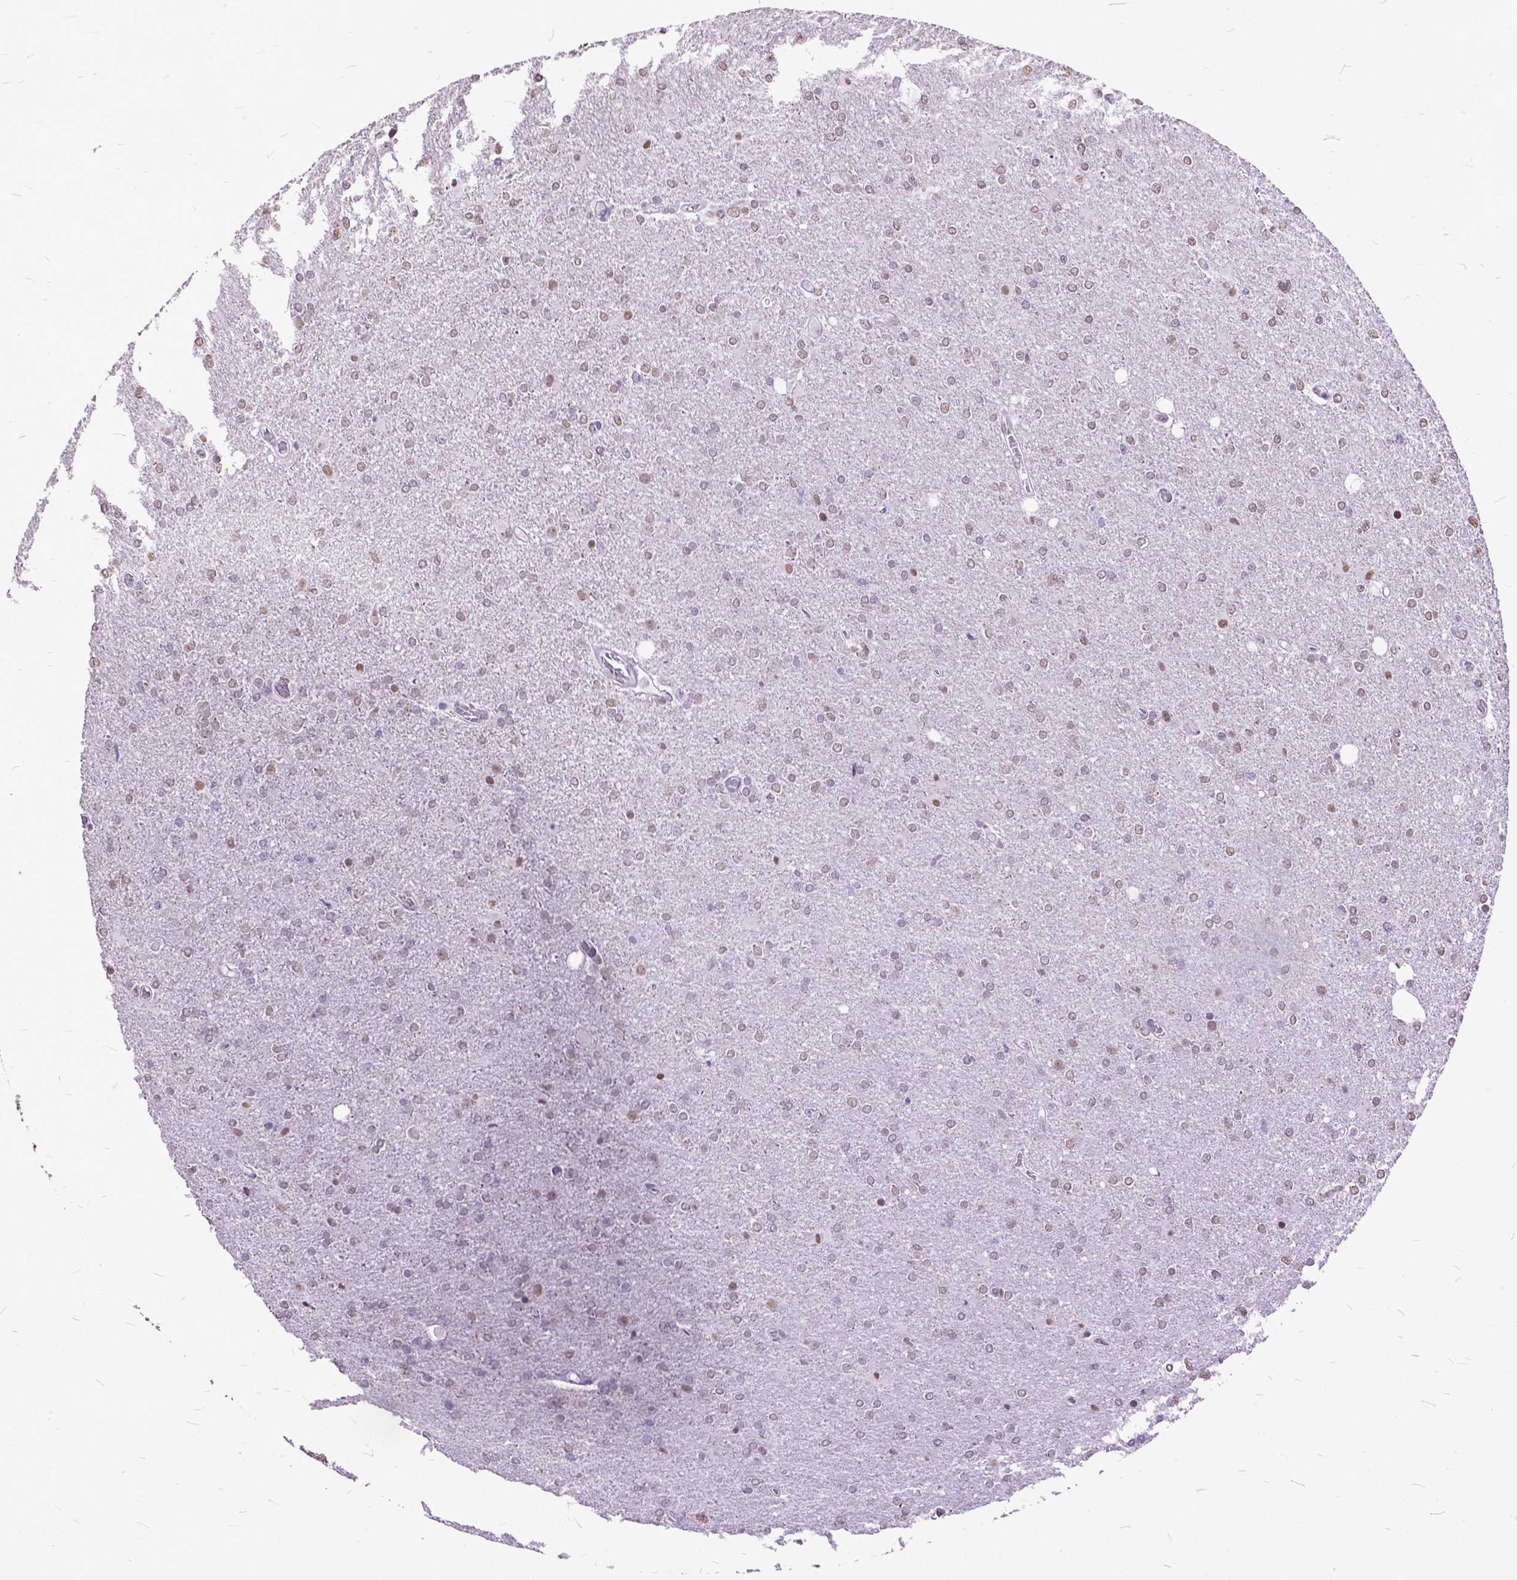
{"staining": {"intensity": "weak", "quantity": "25%-75%", "location": "nuclear"}, "tissue": "glioma", "cell_type": "Tumor cells", "image_type": "cancer", "snomed": [{"axis": "morphology", "description": "Glioma, malignant, High grade"}, {"axis": "topography", "description": "Cerebral cortex"}], "caption": "Immunohistochemical staining of human malignant glioma (high-grade) demonstrates low levels of weak nuclear protein positivity in about 25%-75% of tumor cells.", "gene": "MARCHF10", "patient": {"sex": "male", "age": 70}}